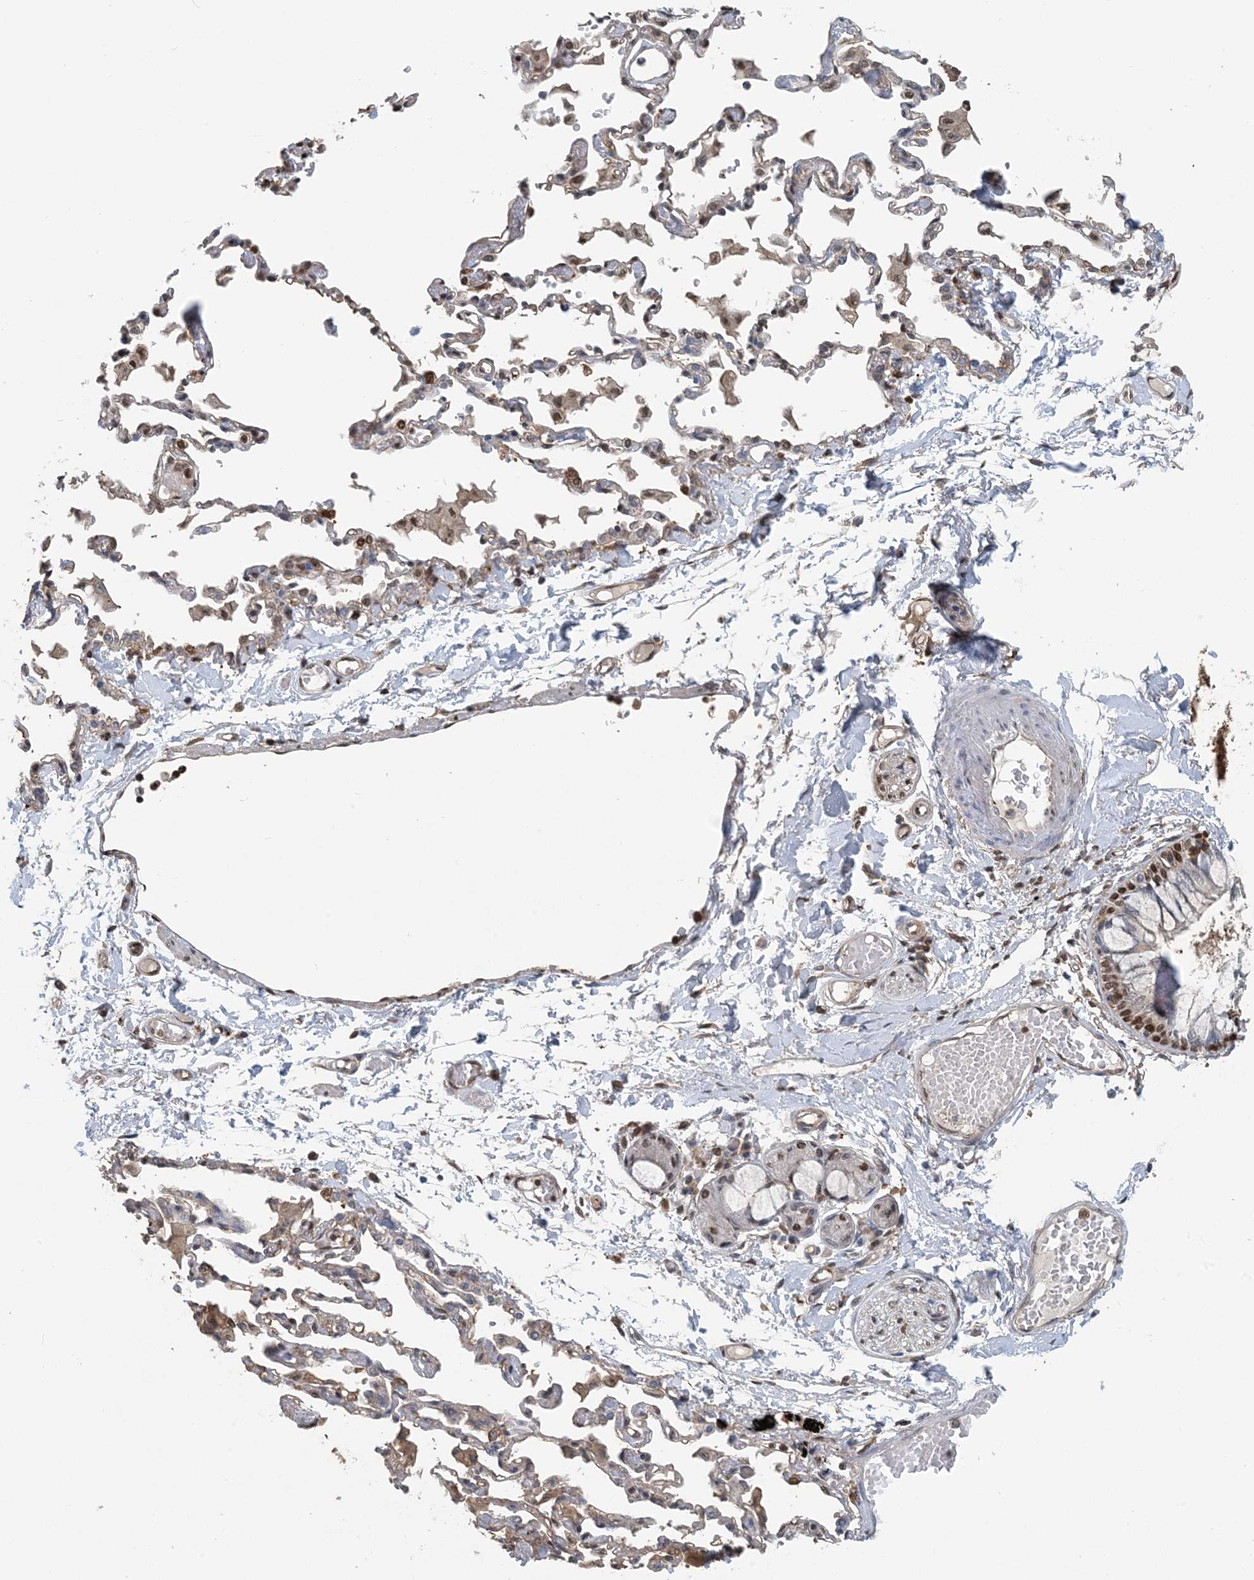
{"staining": {"intensity": "negative", "quantity": "none", "location": "none"}, "tissue": "adipose tissue", "cell_type": "Adipocytes", "image_type": "normal", "snomed": [{"axis": "morphology", "description": "Normal tissue, NOS"}, {"axis": "topography", "description": "Cartilage tissue"}, {"axis": "topography", "description": "Bronchus"}, {"axis": "topography", "description": "Lung"}, {"axis": "topography", "description": "Peripheral nerve tissue"}], "caption": "A histopathology image of adipose tissue stained for a protein displays no brown staining in adipocytes.", "gene": "HIKESHI", "patient": {"sex": "female", "age": 49}}